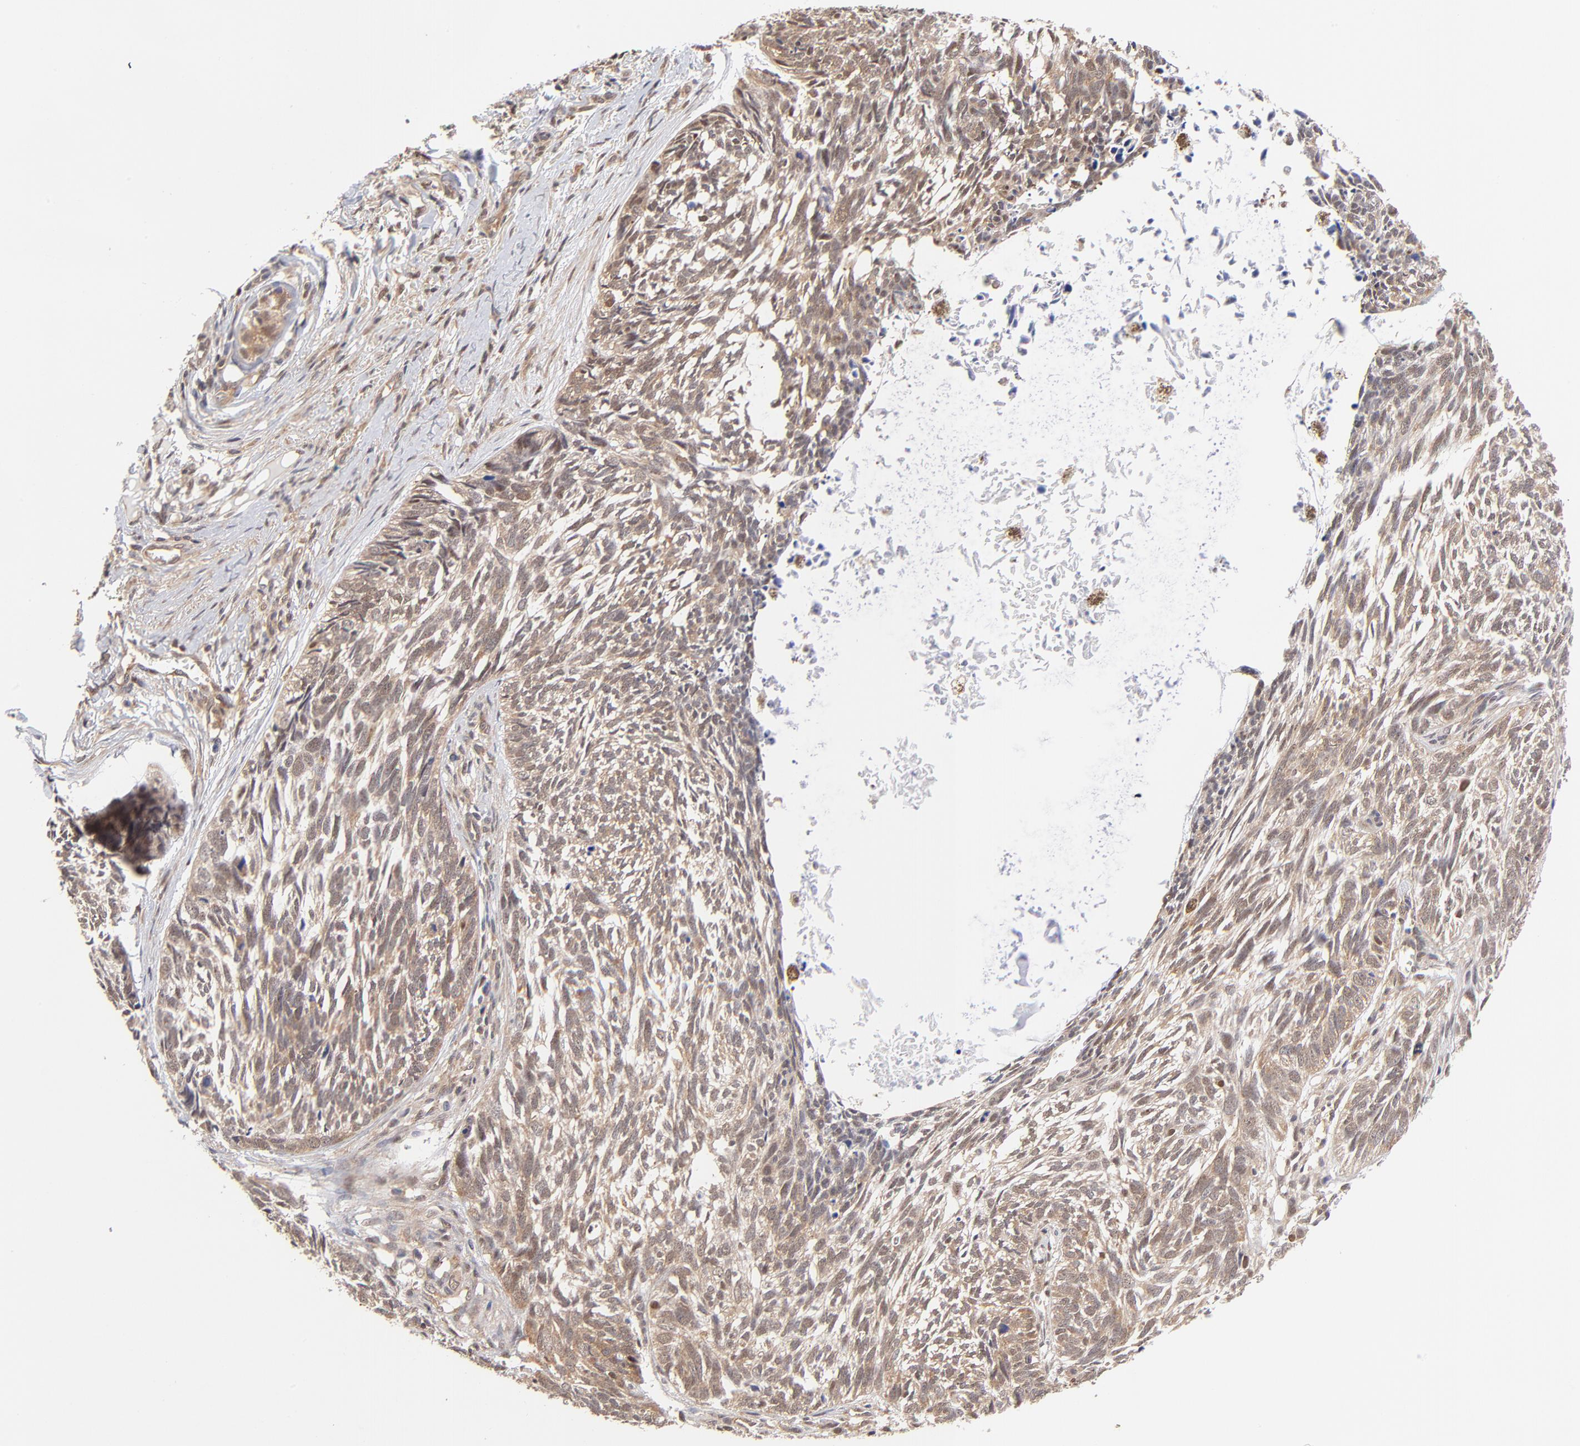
{"staining": {"intensity": "weak", "quantity": ">75%", "location": "cytoplasmic/membranous"}, "tissue": "skin cancer", "cell_type": "Tumor cells", "image_type": "cancer", "snomed": [{"axis": "morphology", "description": "Basal cell carcinoma"}, {"axis": "topography", "description": "Skin"}], "caption": "Human basal cell carcinoma (skin) stained with a brown dye shows weak cytoplasmic/membranous positive expression in approximately >75% of tumor cells.", "gene": "PSMC4", "patient": {"sex": "male", "age": 63}}